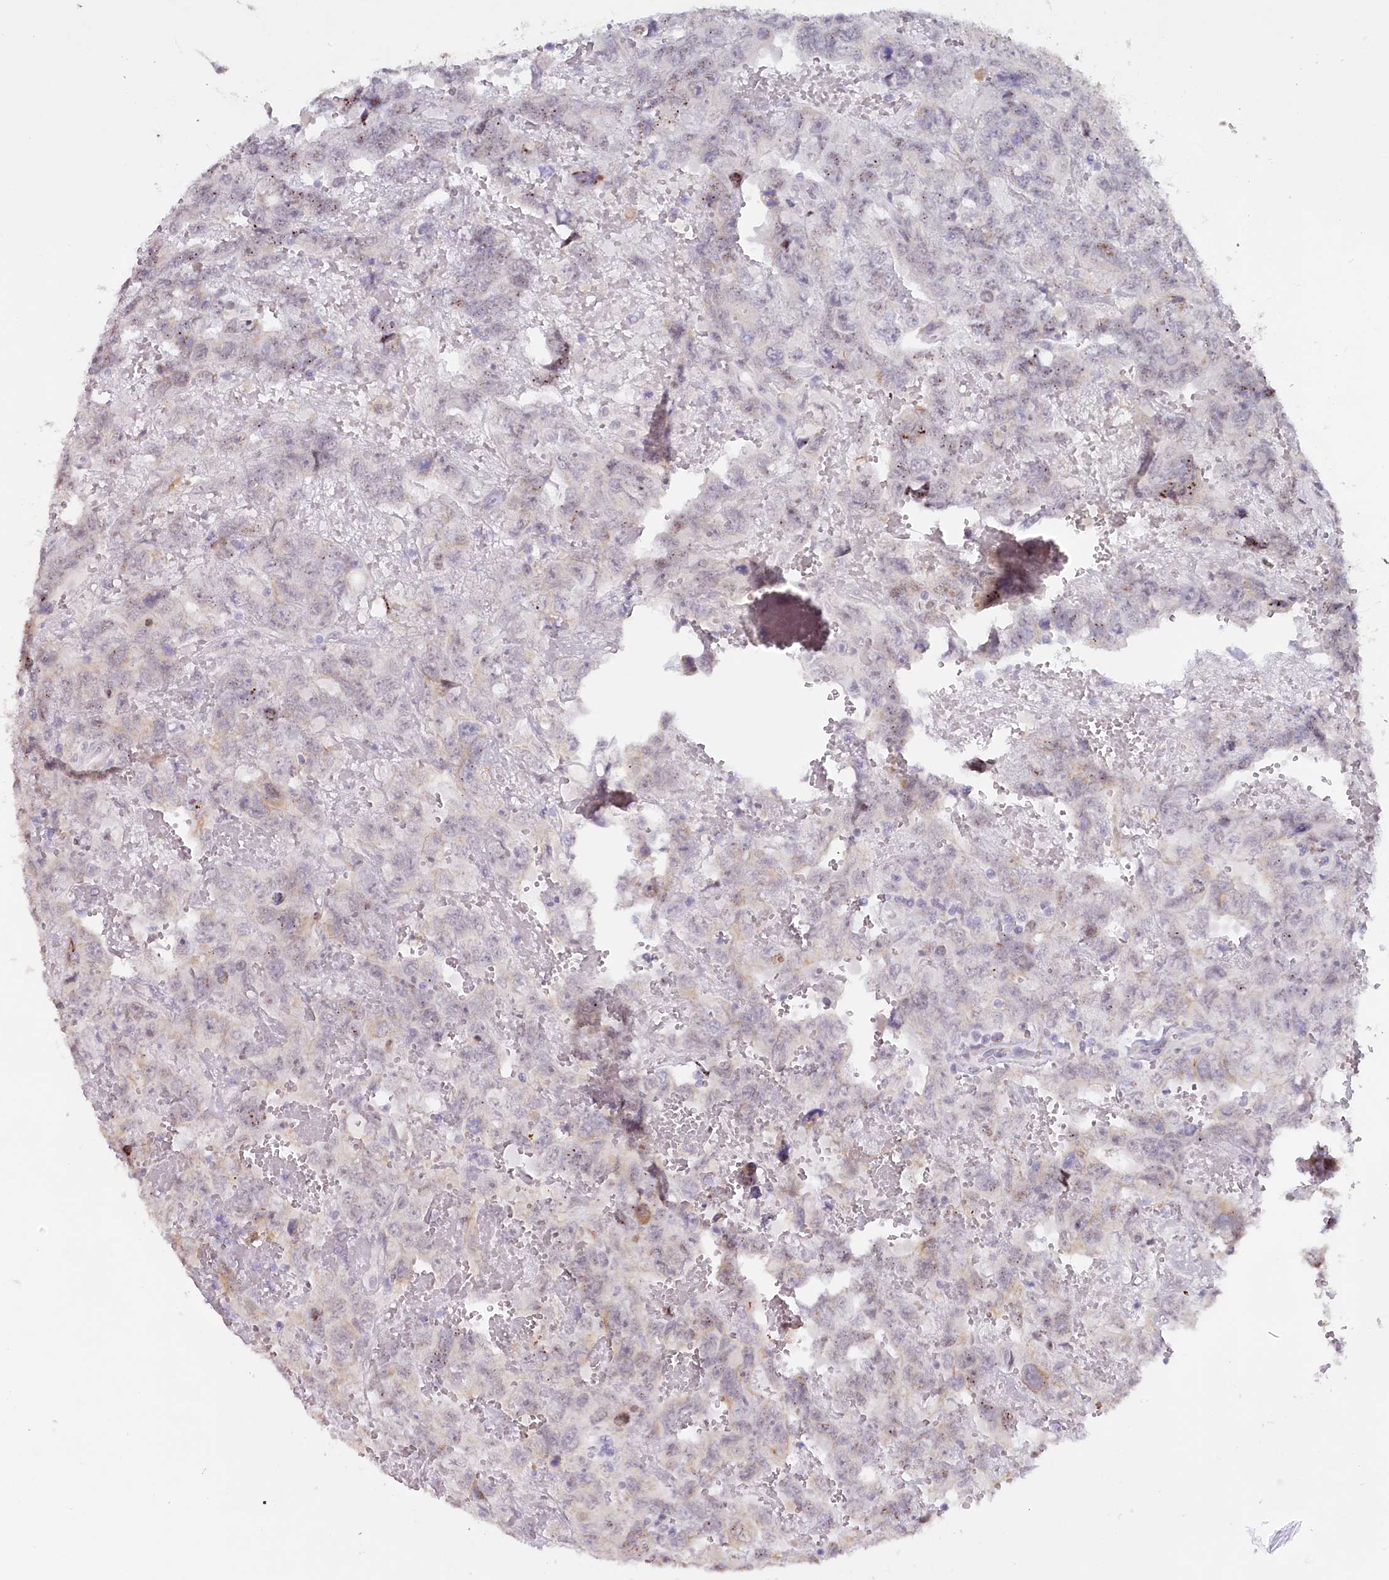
{"staining": {"intensity": "negative", "quantity": "none", "location": "none"}, "tissue": "testis cancer", "cell_type": "Tumor cells", "image_type": "cancer", "snomed": [{"axis": "morphology", "description": "Carcinoma, Embryonal, NOS"}, {"axis": "topography", "description": "Testis"}], "caption": "This photomicrograph is of embryonal carcinoma (testis) stained with immunohistochemistry to label a protein in brown with the nuclei are counter-stained blue. There is no positivity in tumor cells.", "gene": "HPD", "patient": {"sex": "male", "age": 45}}